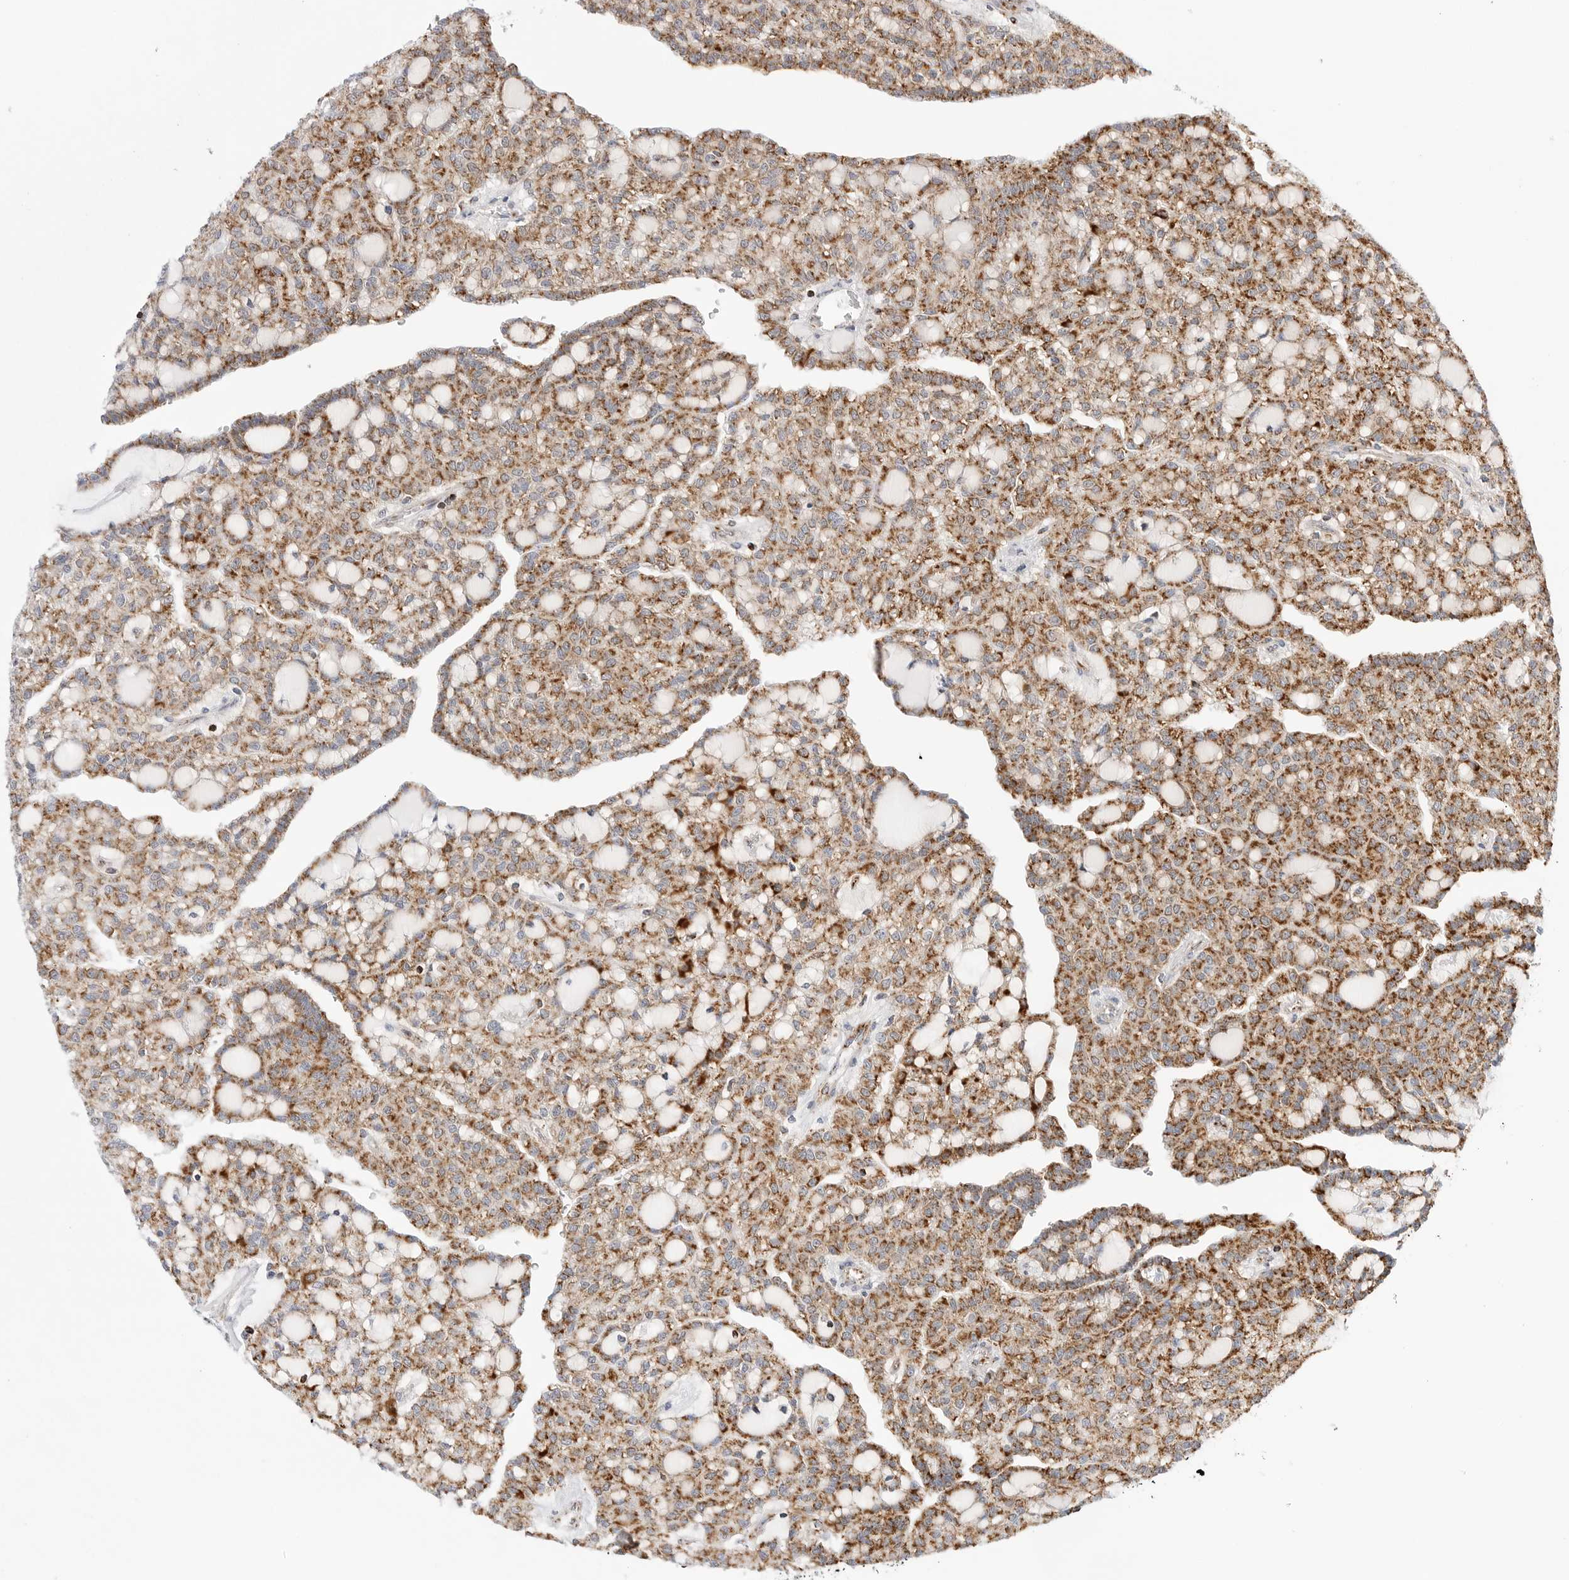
{"staining": {"intensity": "moderate", "quantity": ">75%", "location": "cytoplasmic/membranous"}, "tissue": "renal cancer", "cell_type": "Tumor cells", "image_type": "cancer", "snomed": [{"axis": "morphology", "description": "Adenocarcinoma, NOS"}, {"axis": "topography", "description": "Kidney"}], "caption": "This histopathology image reveals immunohistochemistry (IHC) staining of renal adenocarcinoma, with medium moderate cytoplasmic/membranous expression in approximately >75% of tumor cells.", "gene": "ATP5IF1", "patient": {"sex": "male", "age": 63}}